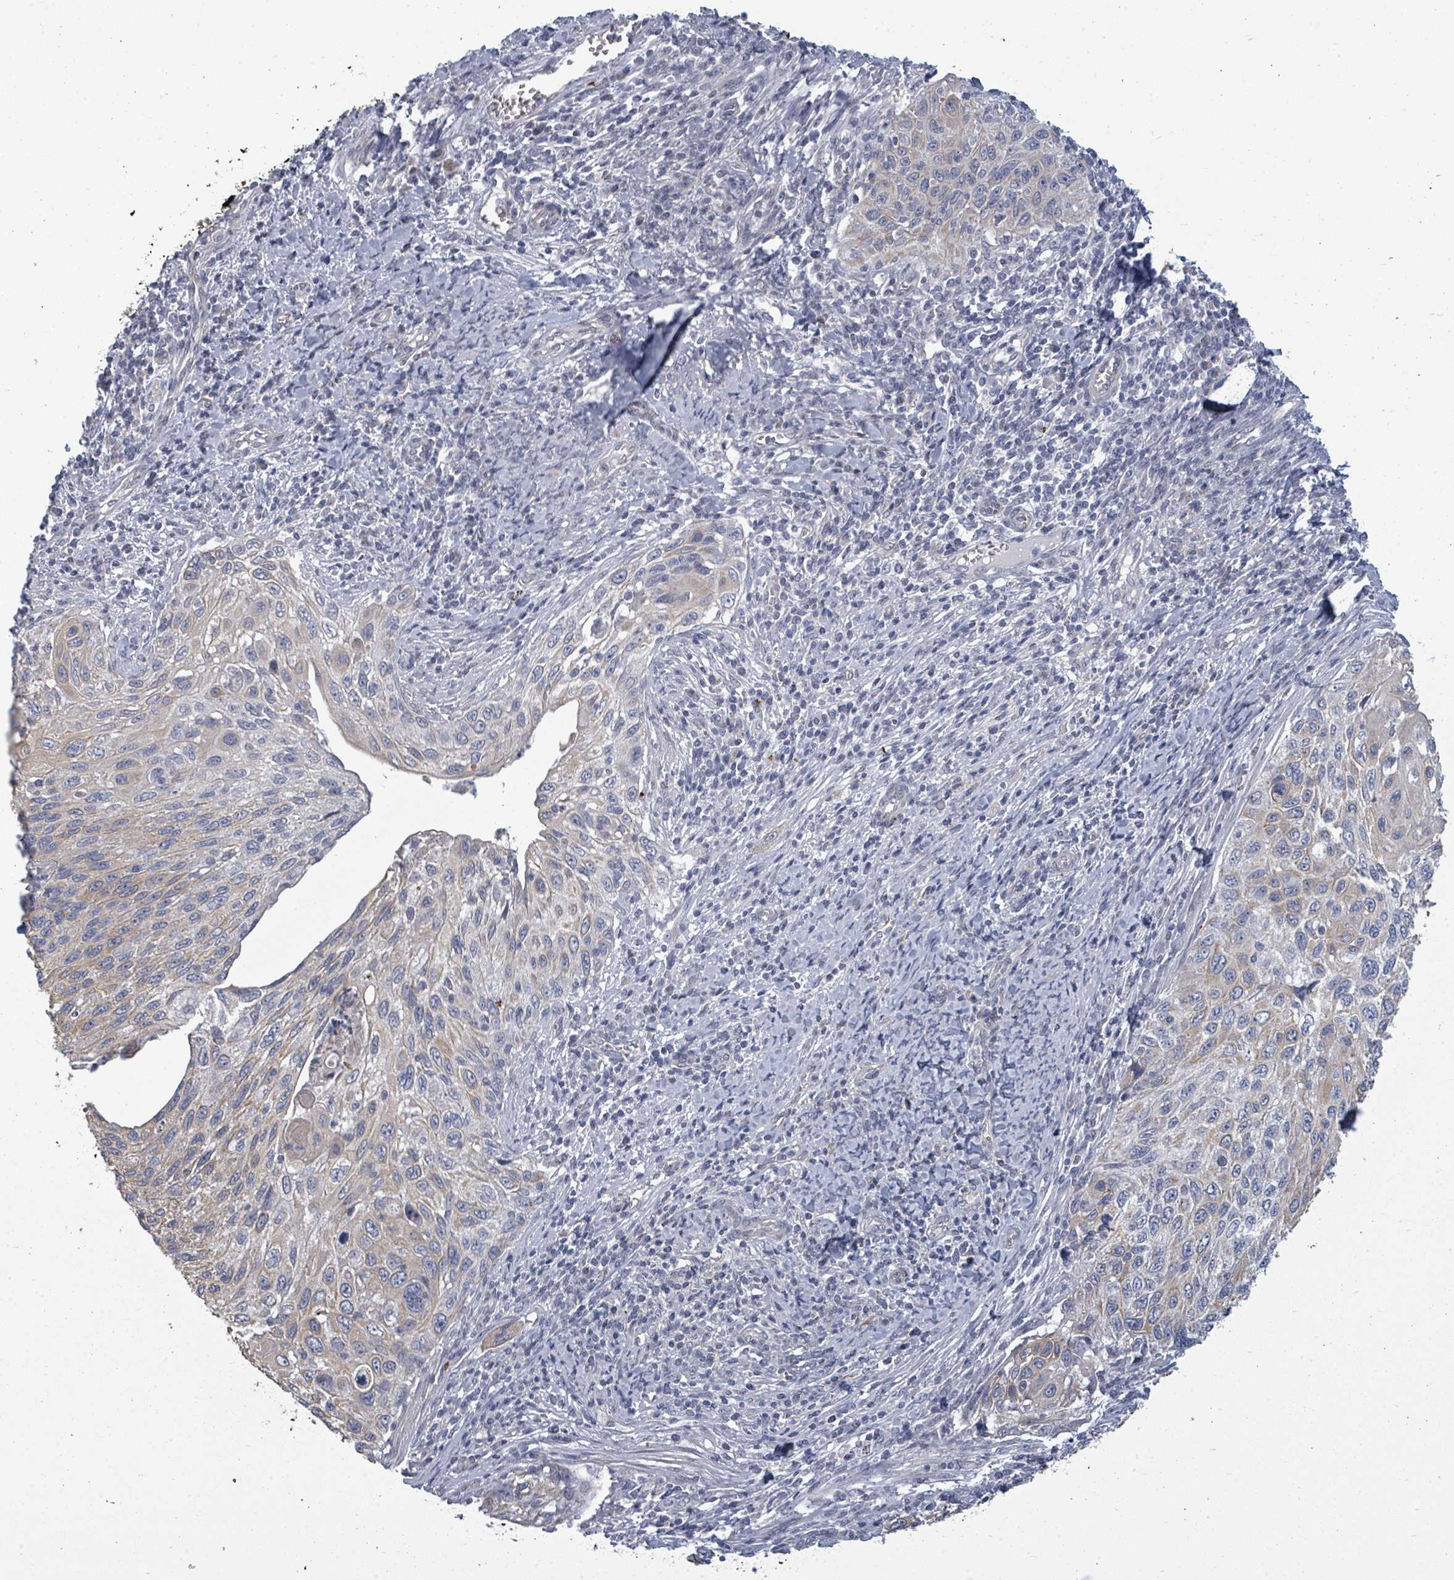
{"staining": {"intensity": "weak", "quantity": "<25%", "location": "cytoplasmic/membranous"}, "tissue": "cervical cancer", "cell_type": "Tumor cells", "image_type": "cancer", "snomed": [{"axis": "morphology", "description": "Squamous cell carcinoma, NOS"}, {"axis": "topography", "description": "Cervix"}], "caption": "Tumor cells show no significant staining in cervical cancer (squamous cell carcinoma).", "gene": "ASB12", "patient": {"sex": "female", "age": 70}}